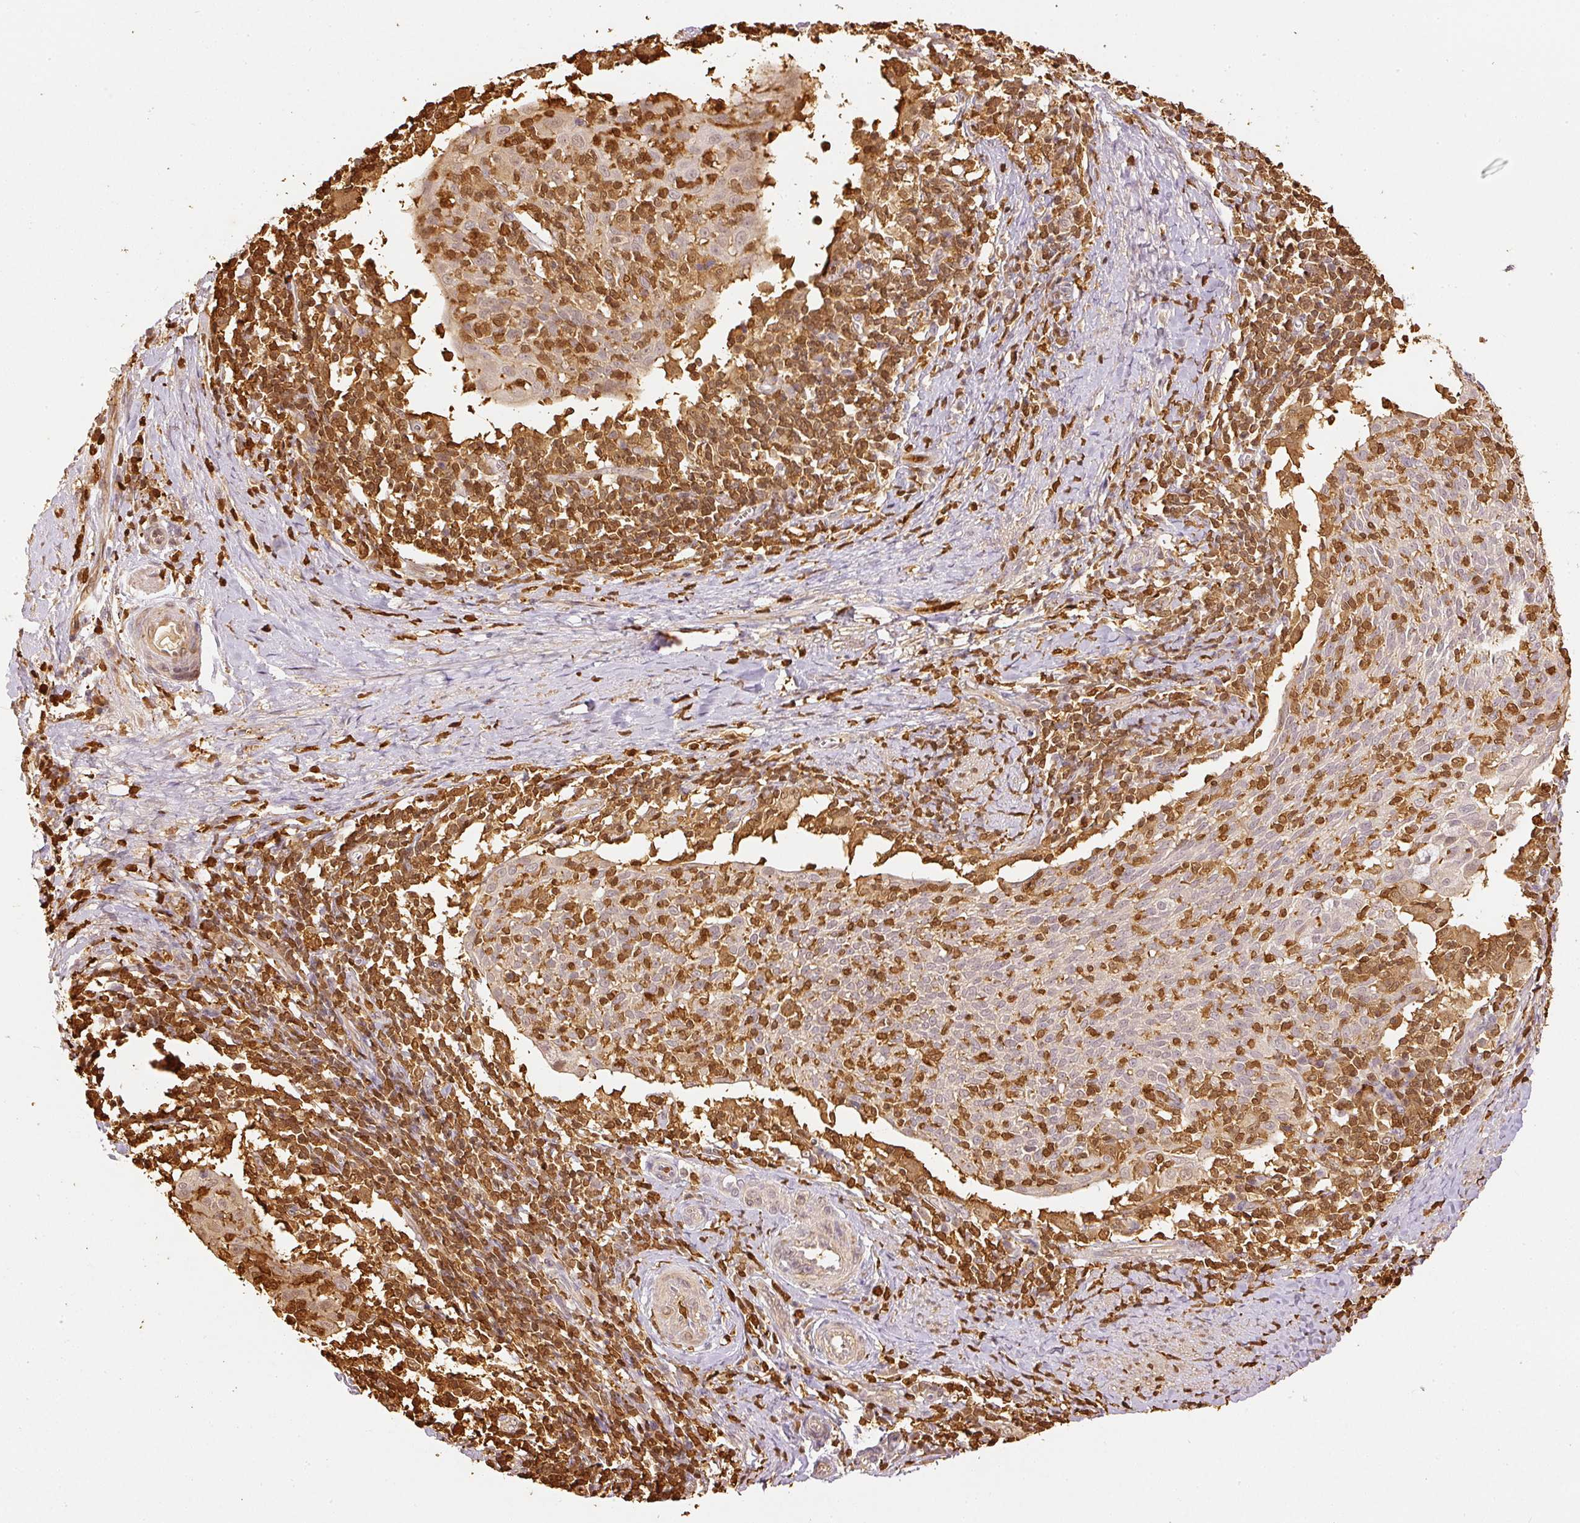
{"staining": {"intensity": "weak", "quantity": "<25%", "location": "cytoplasmic/membranous"}, "tissue": "cervical cancer", "cell_type": "Tumor cells", "image_type": "cancer", "snomed": [{"axis": "morphology", "description": "Squamous cell carcinoma, NOS"}, {"axis": "topography", "description": "Cervix"}], "caption": "There is no significant positivity in tumor cells of cervical cancer. (DAB immunohistochemistry (IHC) visualized using brightfield microscopy, high magnification).", "gene": "PFN1", "patient": {"sex": "female", "age": 52}}